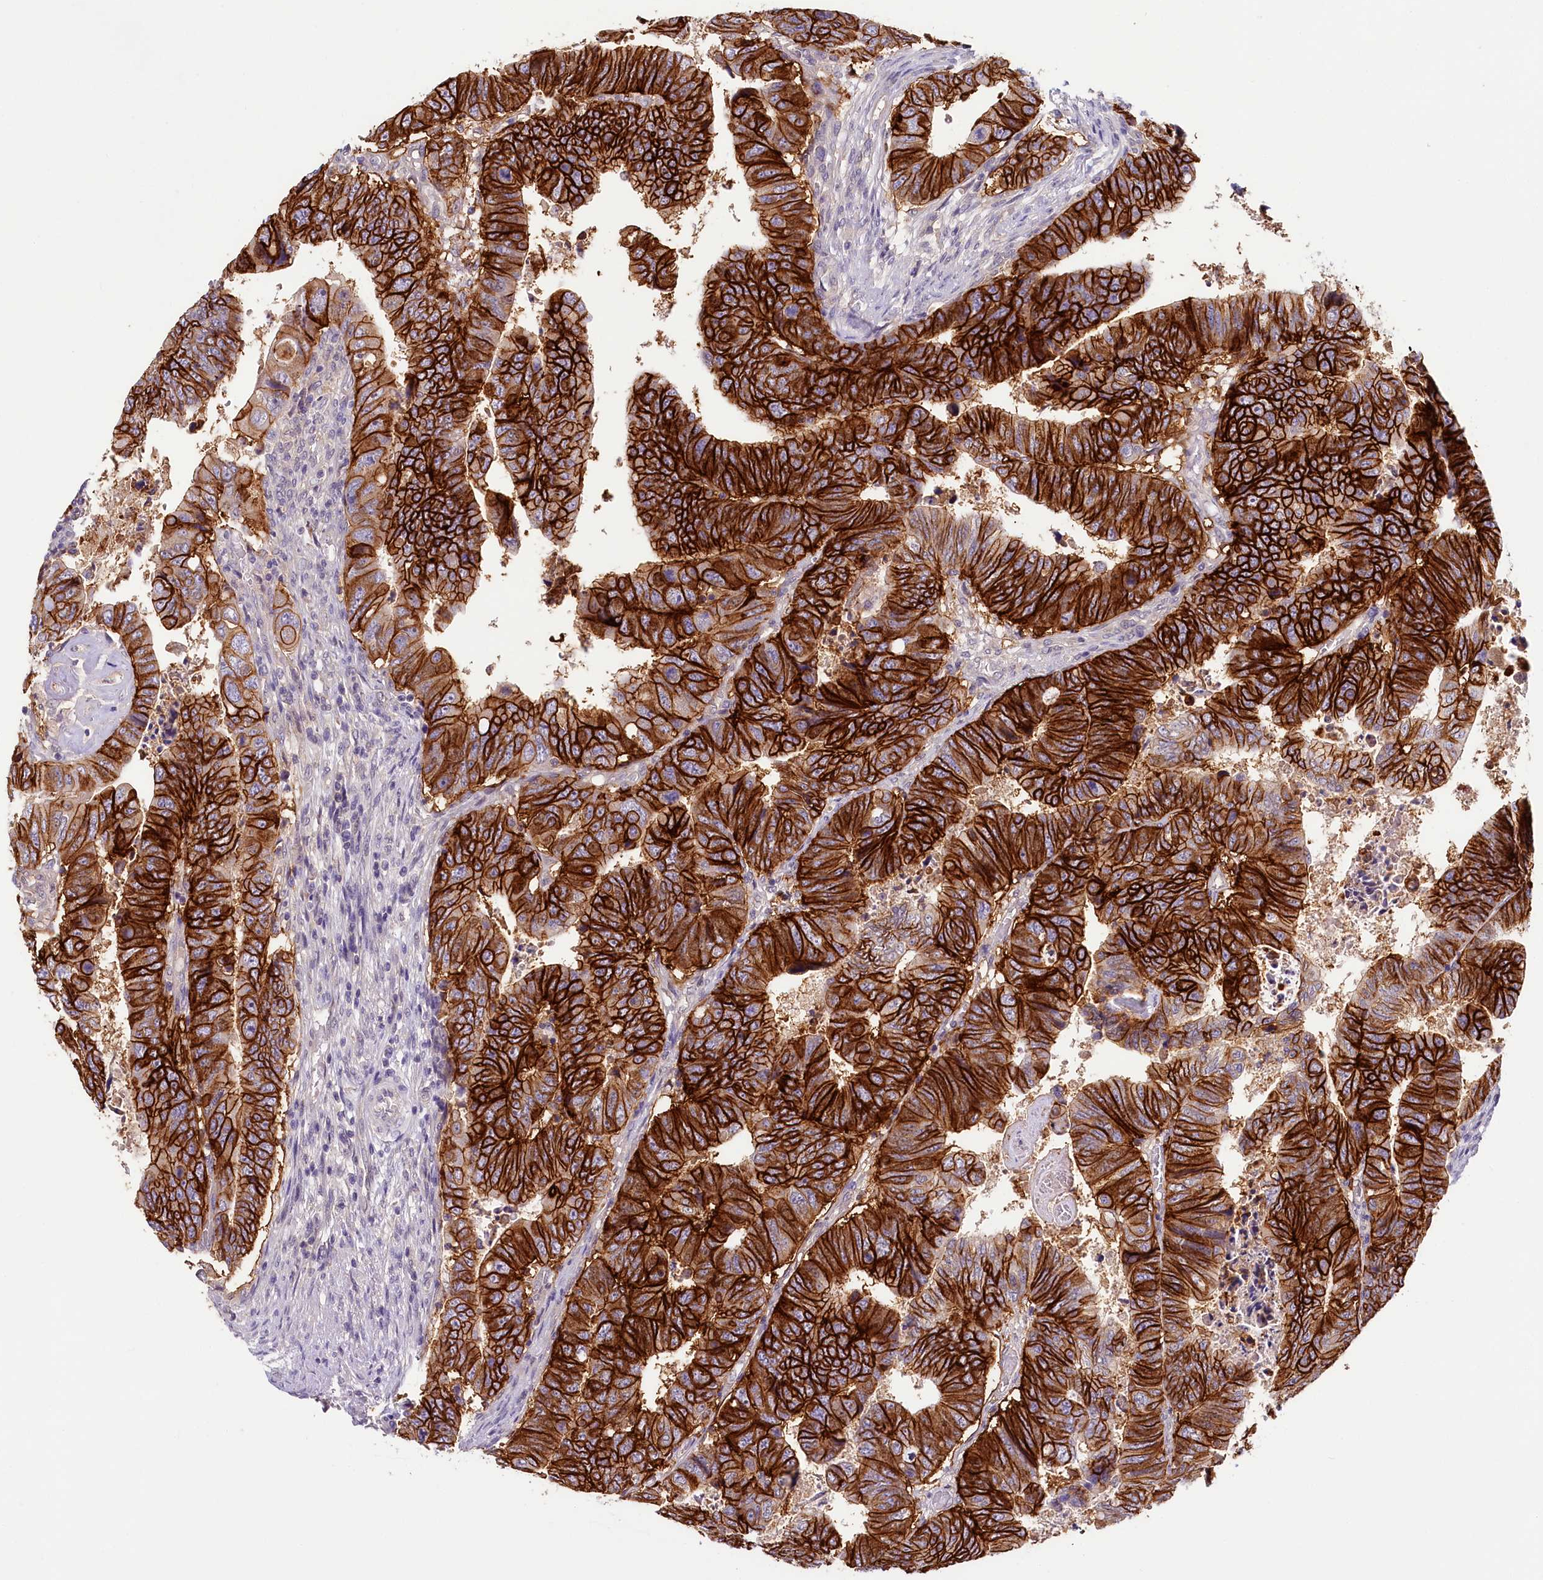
{"staining": {"intensity": "strong", "quantity": ">75%", "location": "cytoplasmic/membranous"}, "tissue": "colorectal cancer", "cell_type": "Tumor cells", "image_type": "cancer", "snomed": [{"axis": "morphology", "description": "Normal tissue, NOS"}, {"axis": "morphology", "description": "Adenocarcinoma, NOS"}, {"axis": "topography", "description": "Rectum"}], "caption": "Colorectal adenocarcinoma was stained to show a protein in brown. There is high levels of strong cytoplasmic/membranous positivity in about >75% of tumor cells.", "gene": "PDE6D", "patient": {"sex": "female", "age": 65}}